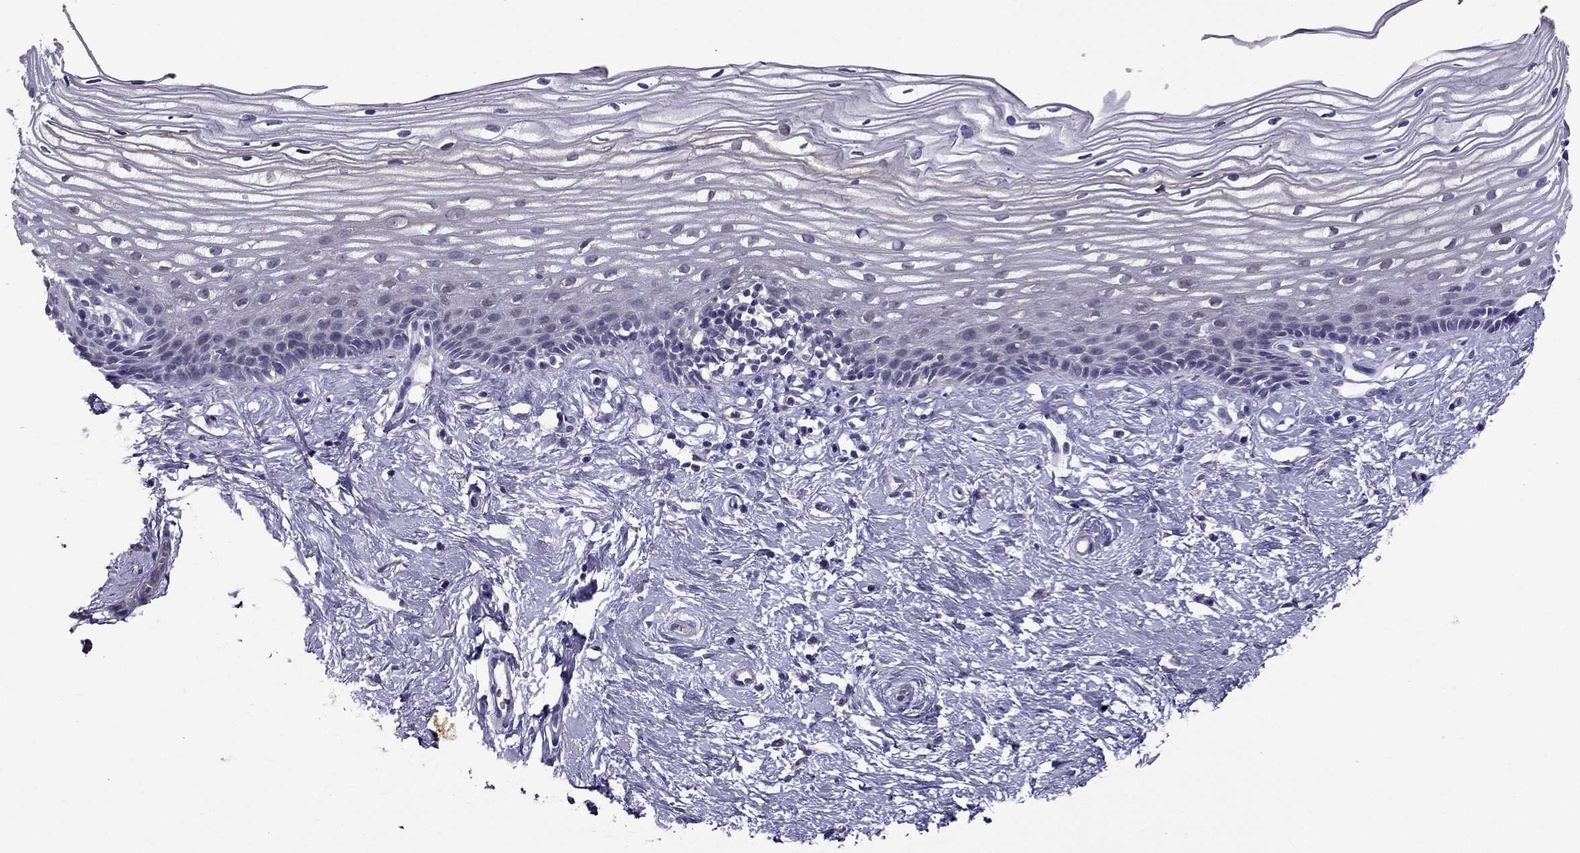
{"staining": {"intensity": "negative", "quantity": "none", "location": "none"}, "tissue": "cervix", "cell_type": "Glandular cells", "image_type": "normal", "snomed": [{"axis": "morphology", "description": "Normal tissue, NOS"}, {"axis": "topography", "description": "Cervix"}], "caption": "This is an immunohistochemistry (IHC) photomicrograph of unremarkable human cervix. There is no expression in glandular cells.", "gene": "DUSP15", "patient": {"sex": "female", "age": 40}}